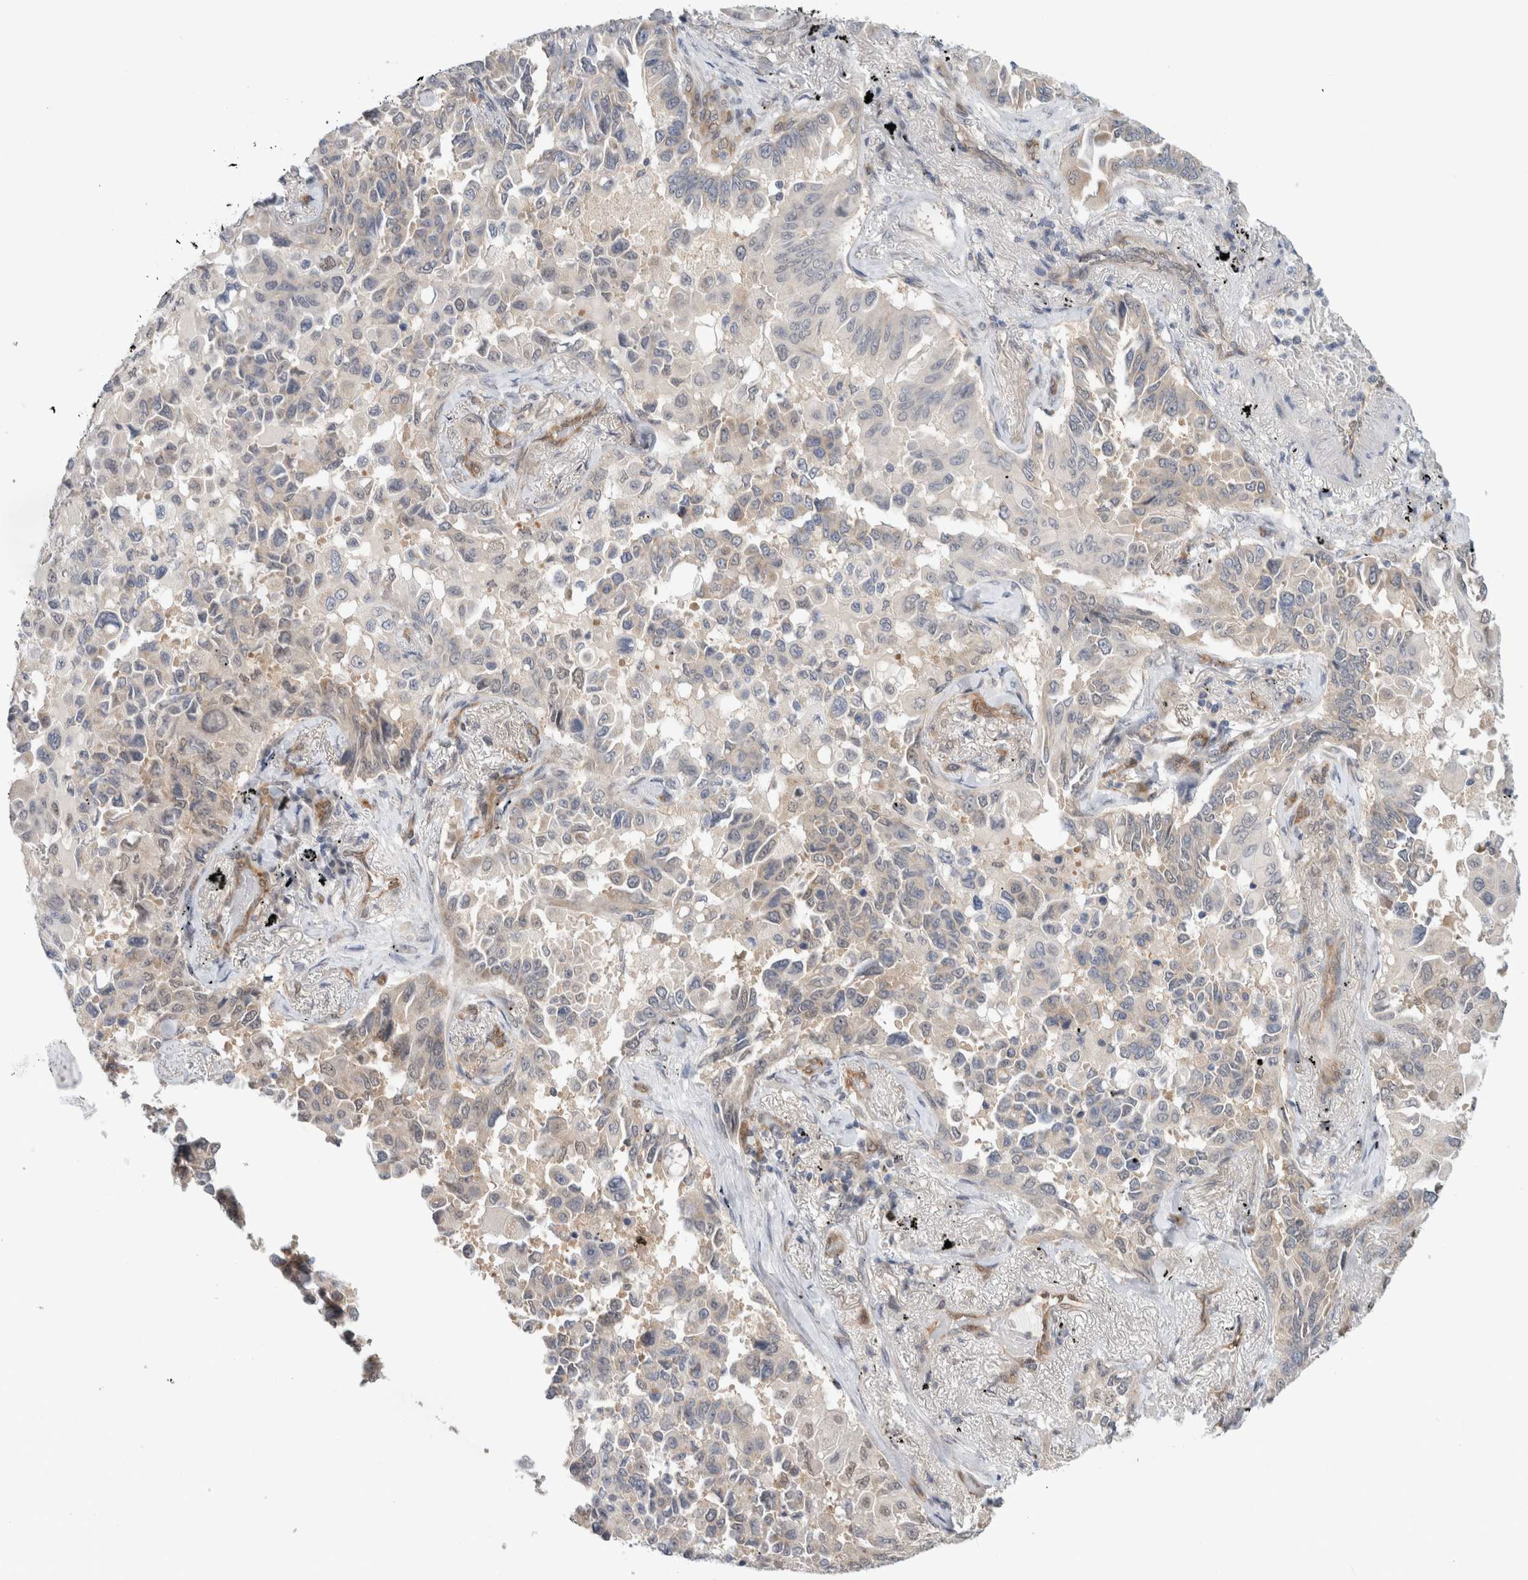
{"staining": {"intensity": "negative", "quantity": "none", "location": "none"}, "tissue": "lung cancer", "cell_type": "Tumor cells", "image_type": "cancer", "snomed": [{"axis": "morphology", "description": "Adenocarcinoma, NOS"}, {"axis": "topography", "description": "Lung"}], "caption": "DAB (3,3'-diaminobenzidine) immunohistochemical staining of lung cancer (adenocarcinoma) demonstrates no significant expression in tumor cells.", "gene": "EIF4G3", "patient": {"sex": "female", "age": 67}}